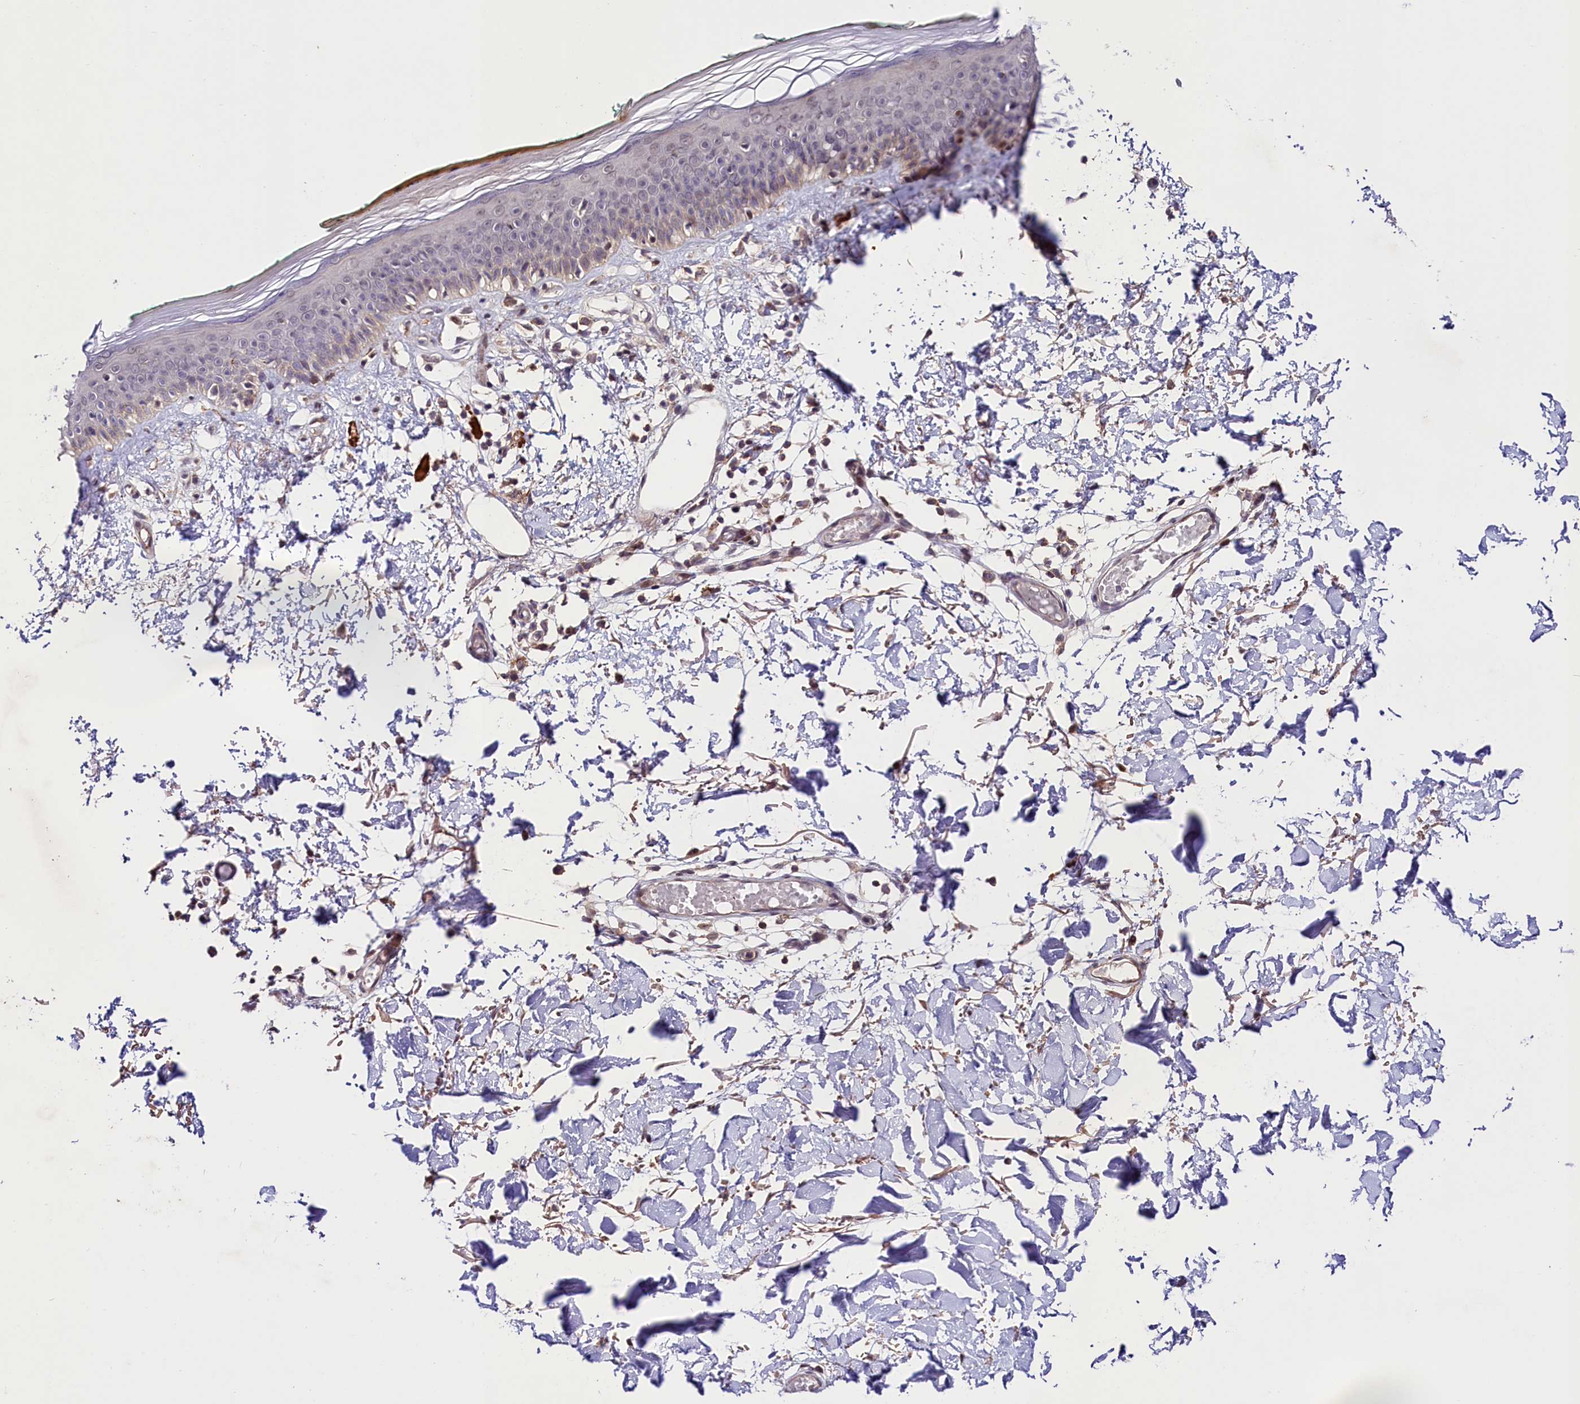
{"staining": {"intensity": "weak", "quantity": "<25%", "location": "cytoplasmic/membranous"}, "tissue": "skin", "cell_type": "Fibroblasts", "image_type": "normal", "snomed": [{"axis": "morphology", "description": "Normal tissue, NOS"}, {"axis": "topography", "description": "Skin"}], "caption": "The image shows no staining of fibroblasts in unremarkable skin.", "gene": "CACNA1H", "patient": {"sex": "male", "age": 62}}